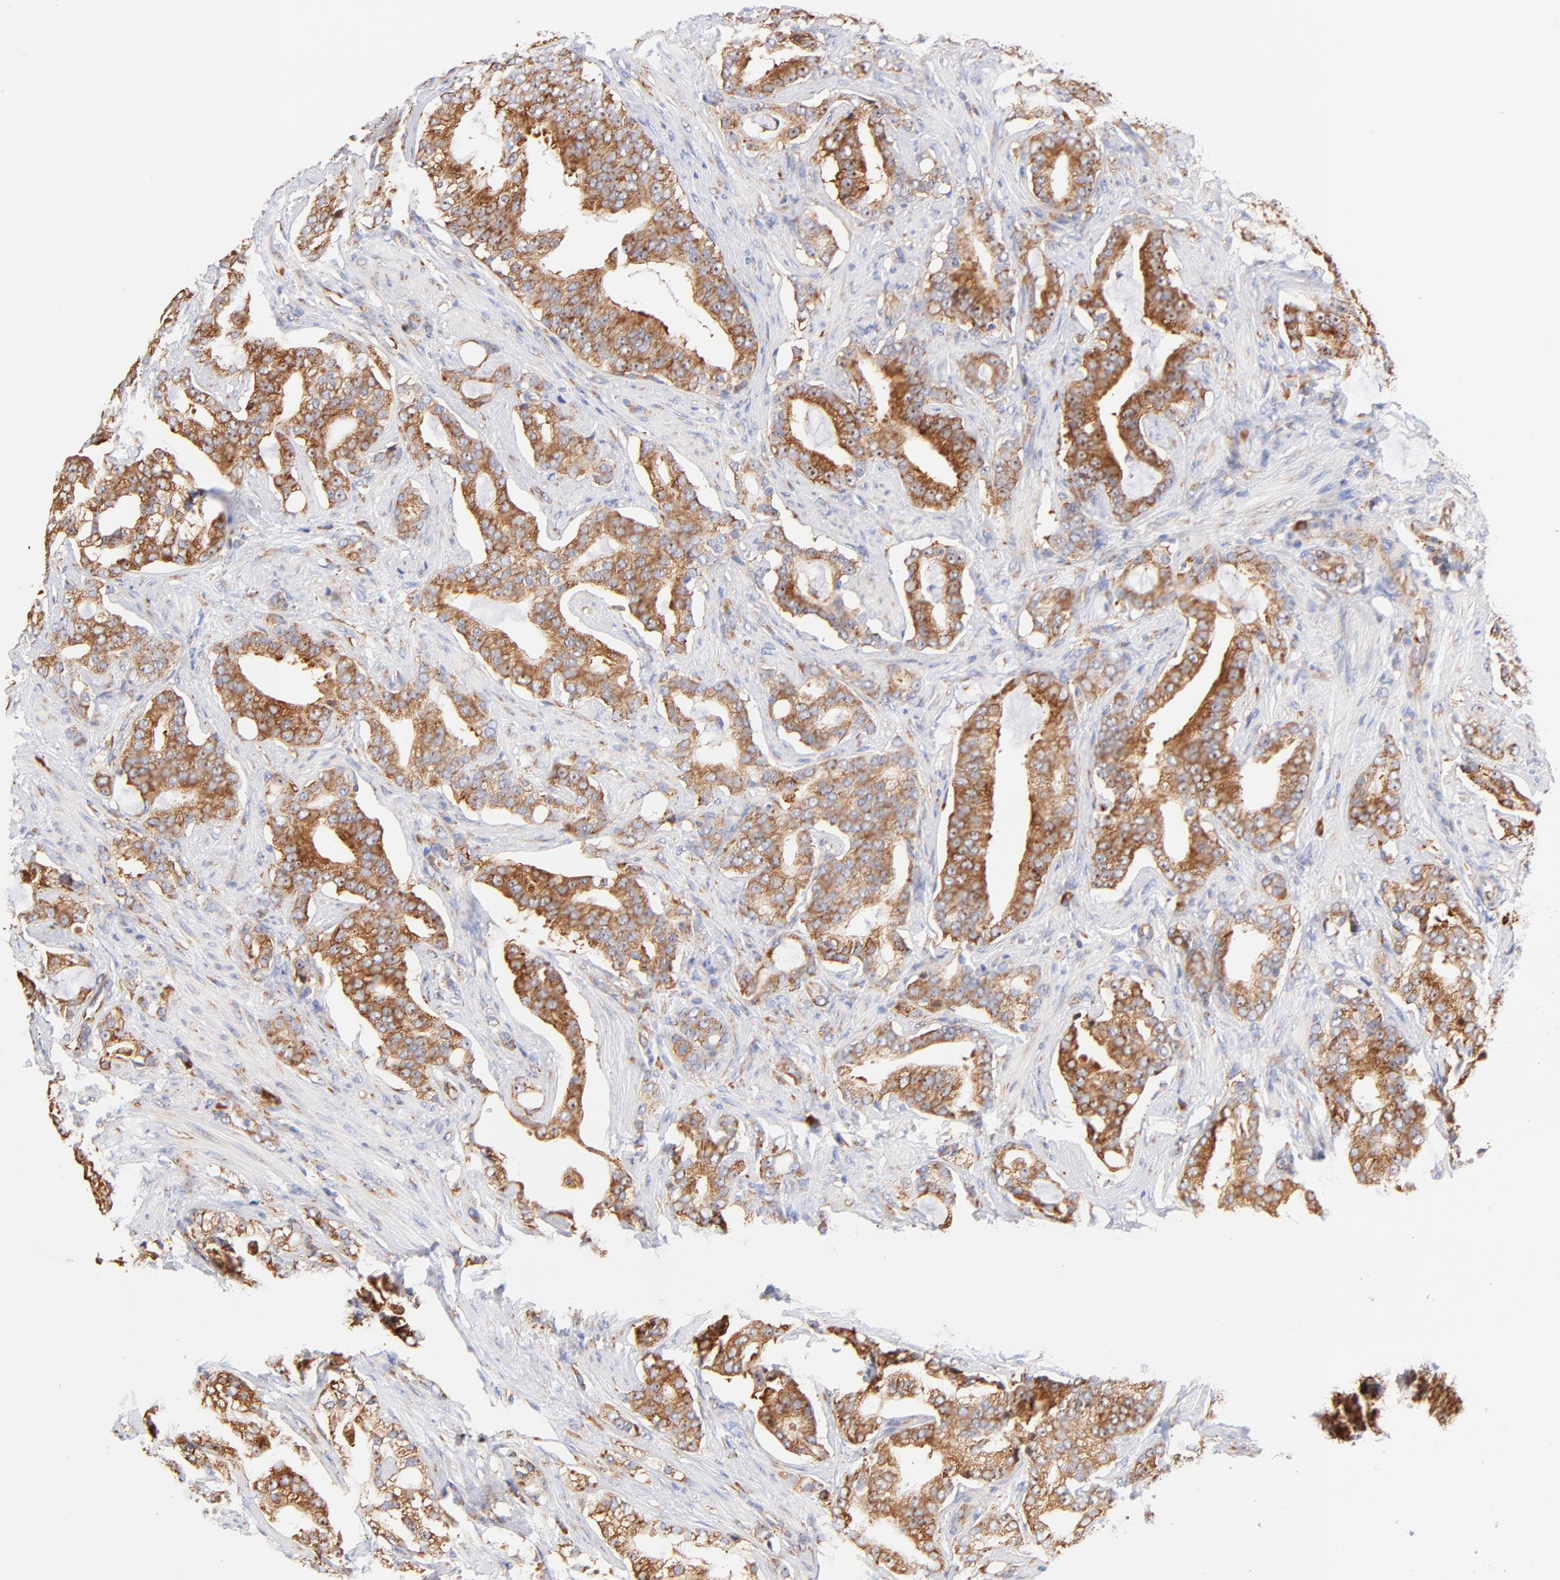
{"staining": {"intensity": "moderate", "quantity": ">75%", "location": "cytoplasmic/membranous"}, "tissue": "prostate cancer", "cell_type": "Tumor cells", "image_type": "cancer", "snomed": [{"axis": "morphology", "description": "Adenocarcinoma, Low grade"}, {"axis": "topography", "description": "Prostate"}], "caption": "This micrograph shows prostate cancer (adenocarcinoma (low-grade)) stained with immunohistochemistry to label a protein in brown. The cytoplasmic/membranous of tumor cells show moderate positivity for the protein. Nuclei are counter-stained blue.", "gene": "RPL27", "patient": {"sex": "male", "age": 58}}